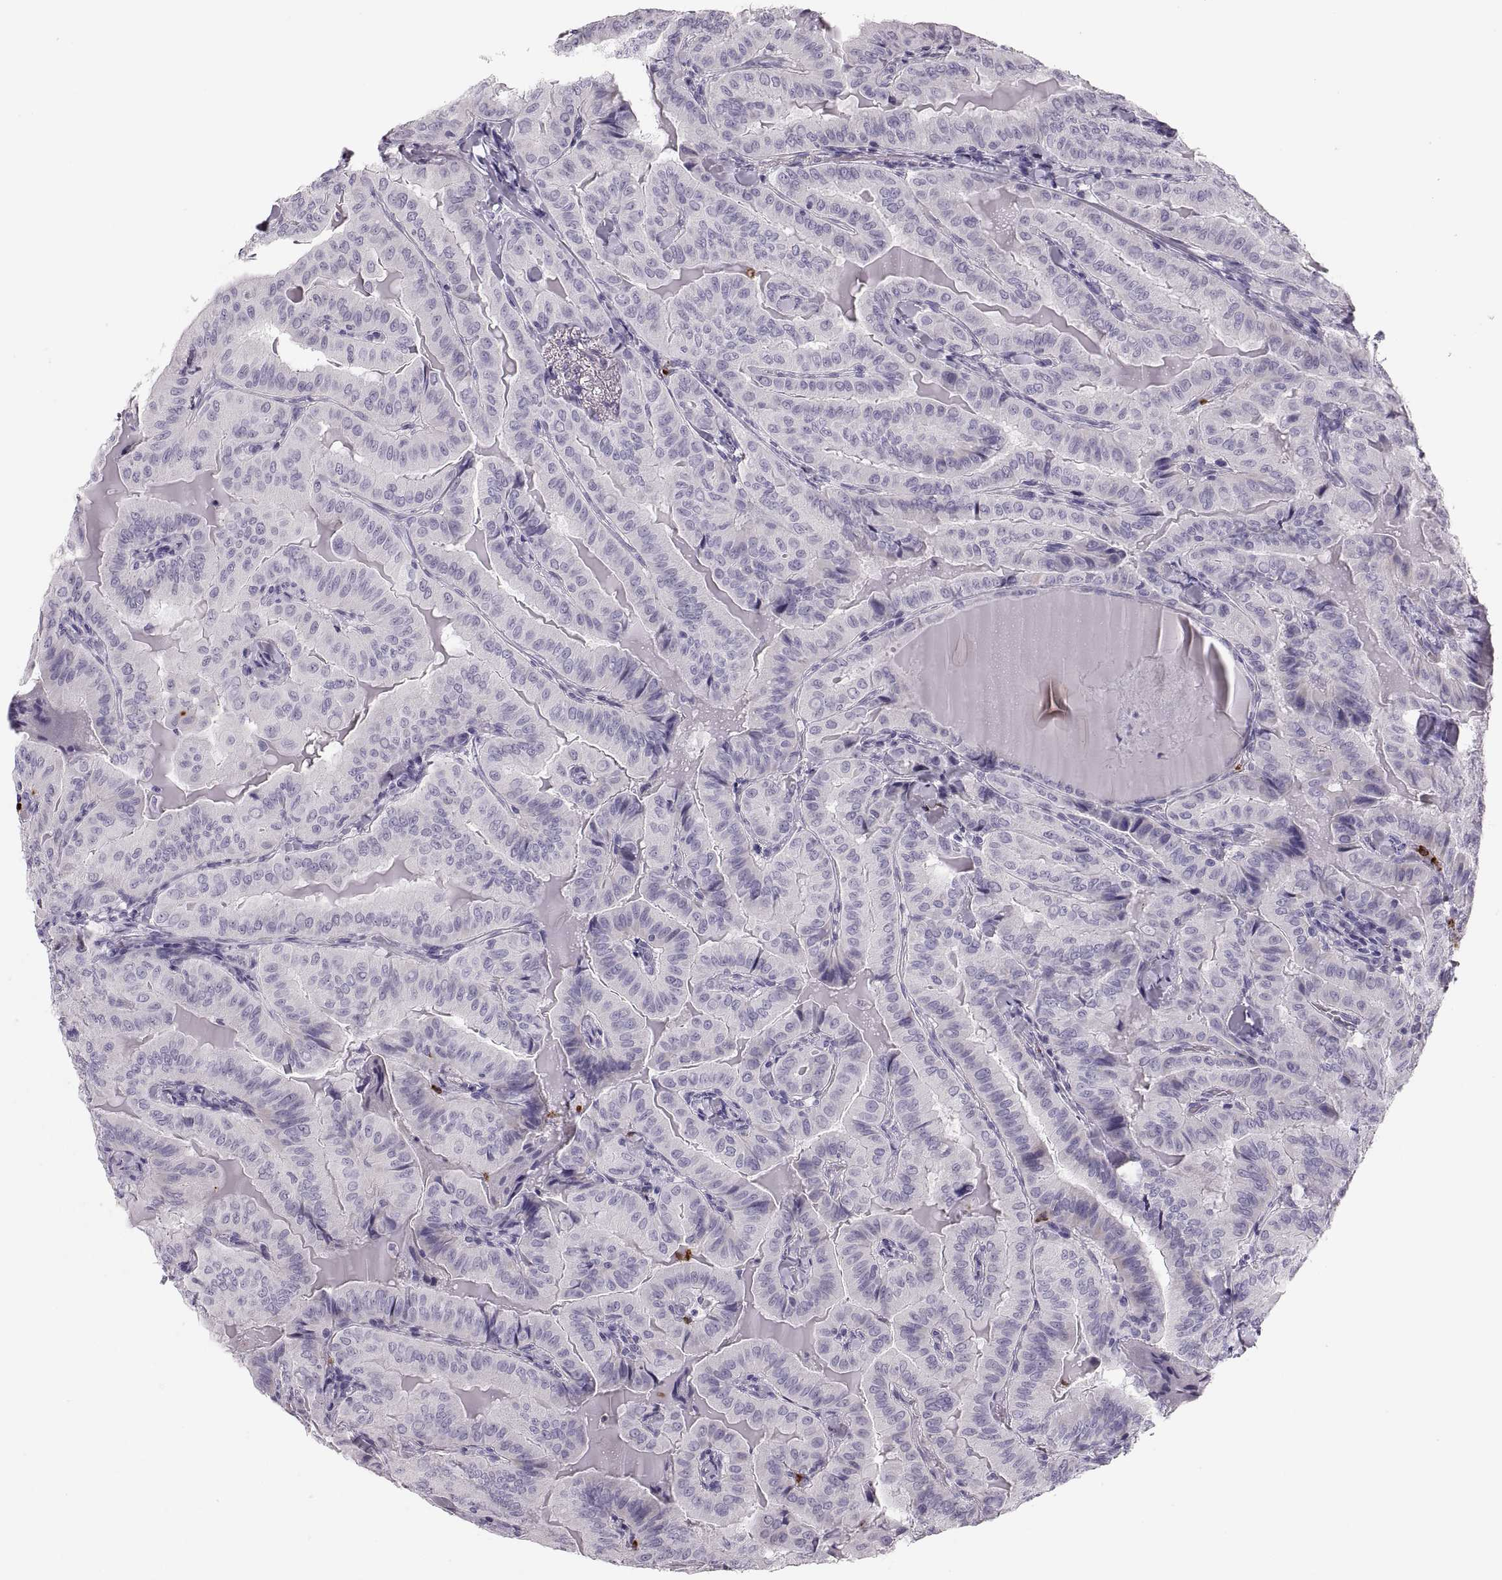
{"staining": {"intensity": "negative", "quantity": "none", "location": "none"}, "tissue": "thyroid cancer", "cell_type": "Tumor cells", "image_type": "cancer", "snomed": [{"axis": "morphology", "description": "Papillary adenocarcinoma, NOS"}, {"axis": "topography", "description": "Thyroid gland"}], "caption": "Immunohistochemical staining of papillary adenocarcinoma (thyroid) exhibits no significant staining in tumor cells.", "gene": "MILR1", "patient": {"sex": "female", "age": 68}}